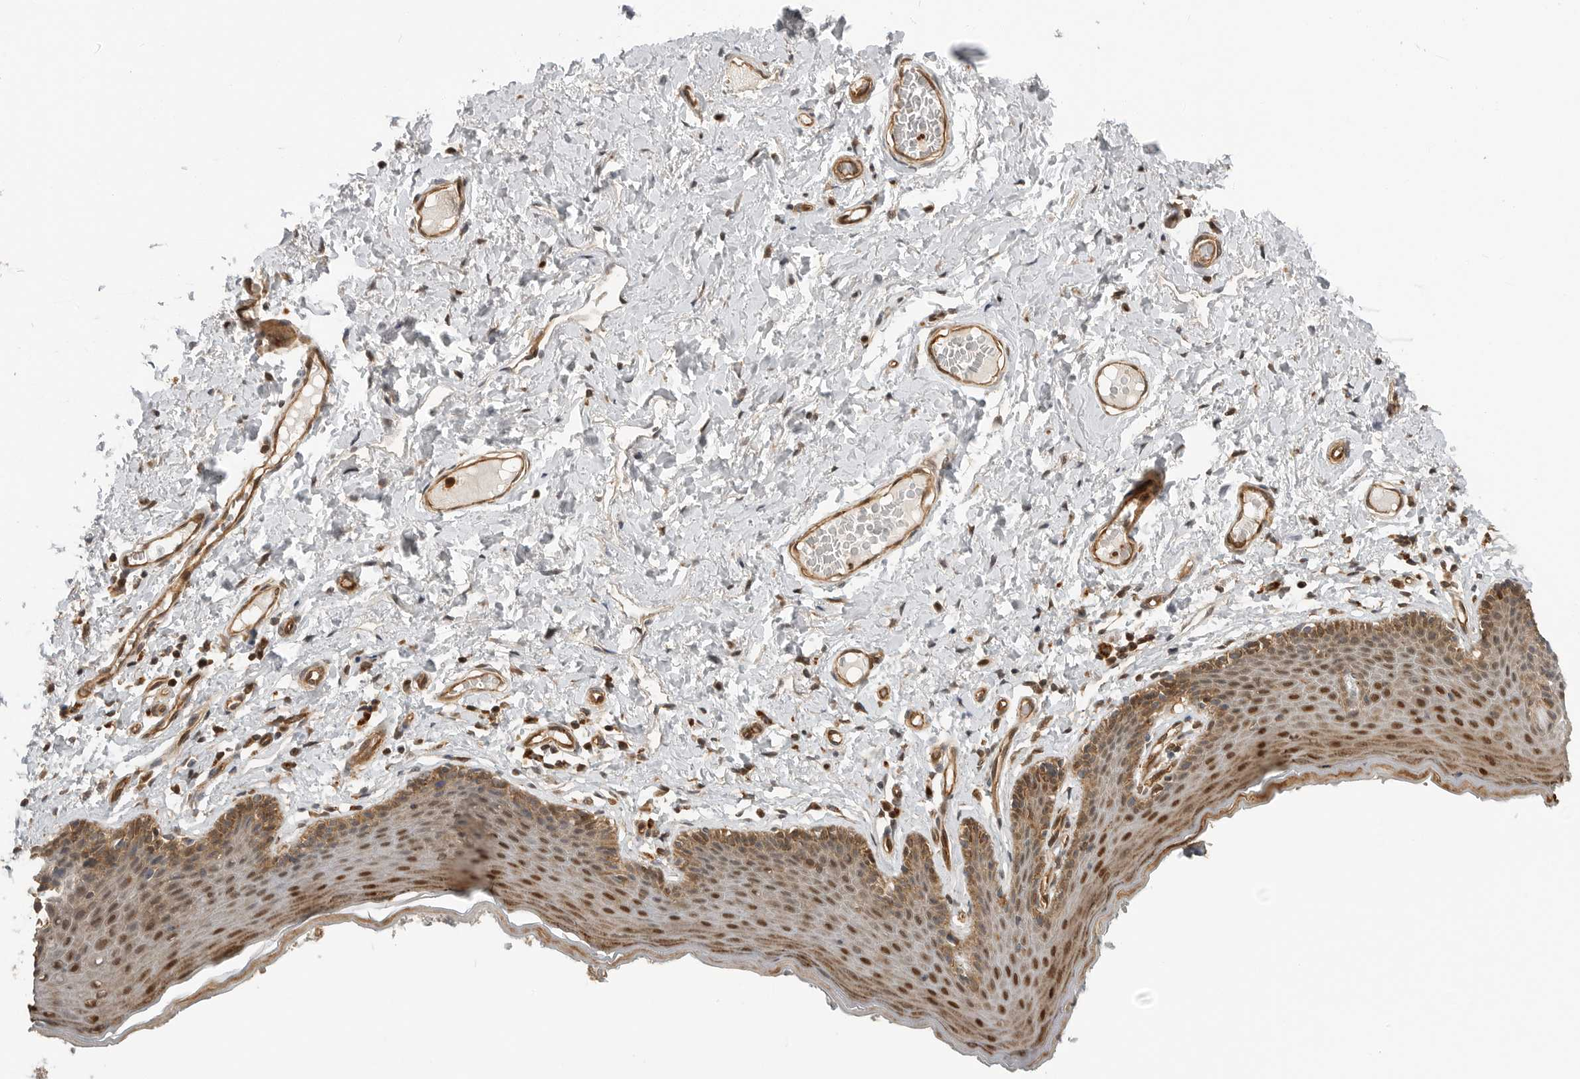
{"staining": {"intensity": "moderate", "quantity": ">75%", "location": "cytoplasmic/membranous,nuclear"}, "tissue": "skin", "cell_type": "Epidermal cells", "image_type": "normal", "snomed": [{"axis": "morphology", "description": "Normal tissue, NOS"}, {"axis": "topography", "description": "Vulva"}], "caption": "Skin stained with DAB (3,3'-diaminobenzidine) IHC reveals medium levels of moderate cytoplasmic/membranous,nuclear expression in about >75% of epidermal cells. (Brightfield microscopy of DAB IHC at high magnification).", "gene": "STRAP", "patient": {"sex": "female", "age": 66}}